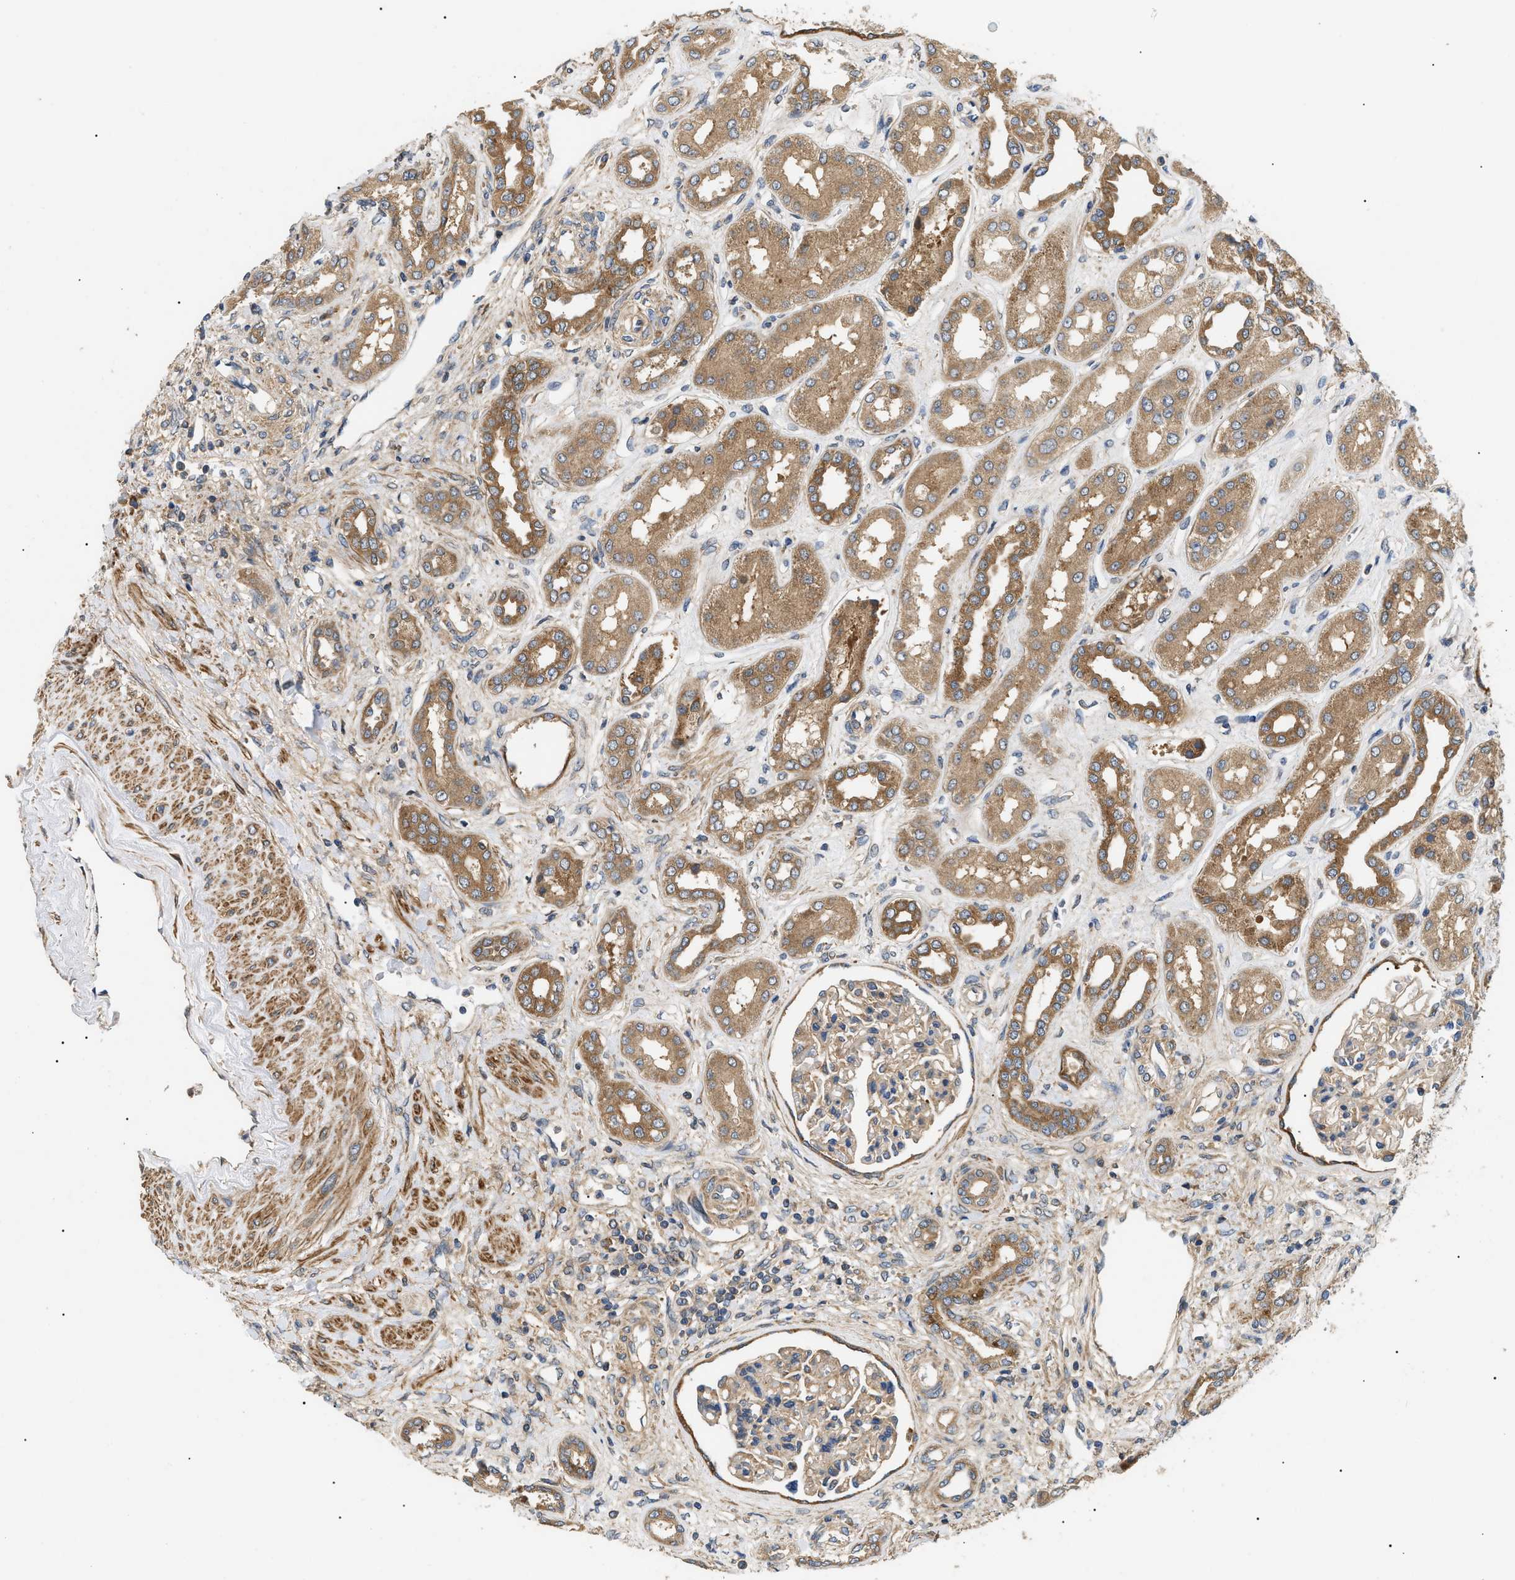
{"staining": {"intensity": "weak", "quantity": ">75%", "location": "cytoplasmic/membranous"}, "tissue": "kidney", "cell_type": "Cells in glomeruli", "image_type": "normal", "snomed": [{"axis": "morphology", "description": "Normal tissue, NOS"}, {"axis": "topography", "description": "Kidney"}], "caption": "Cells in glomeruli exhibit weak cytoplasmic/membranous staining in approximately >75% of cells in unremarkable kidney.", "gene": "PPM1B", "patient": {"sex": "male", "age": 59}}